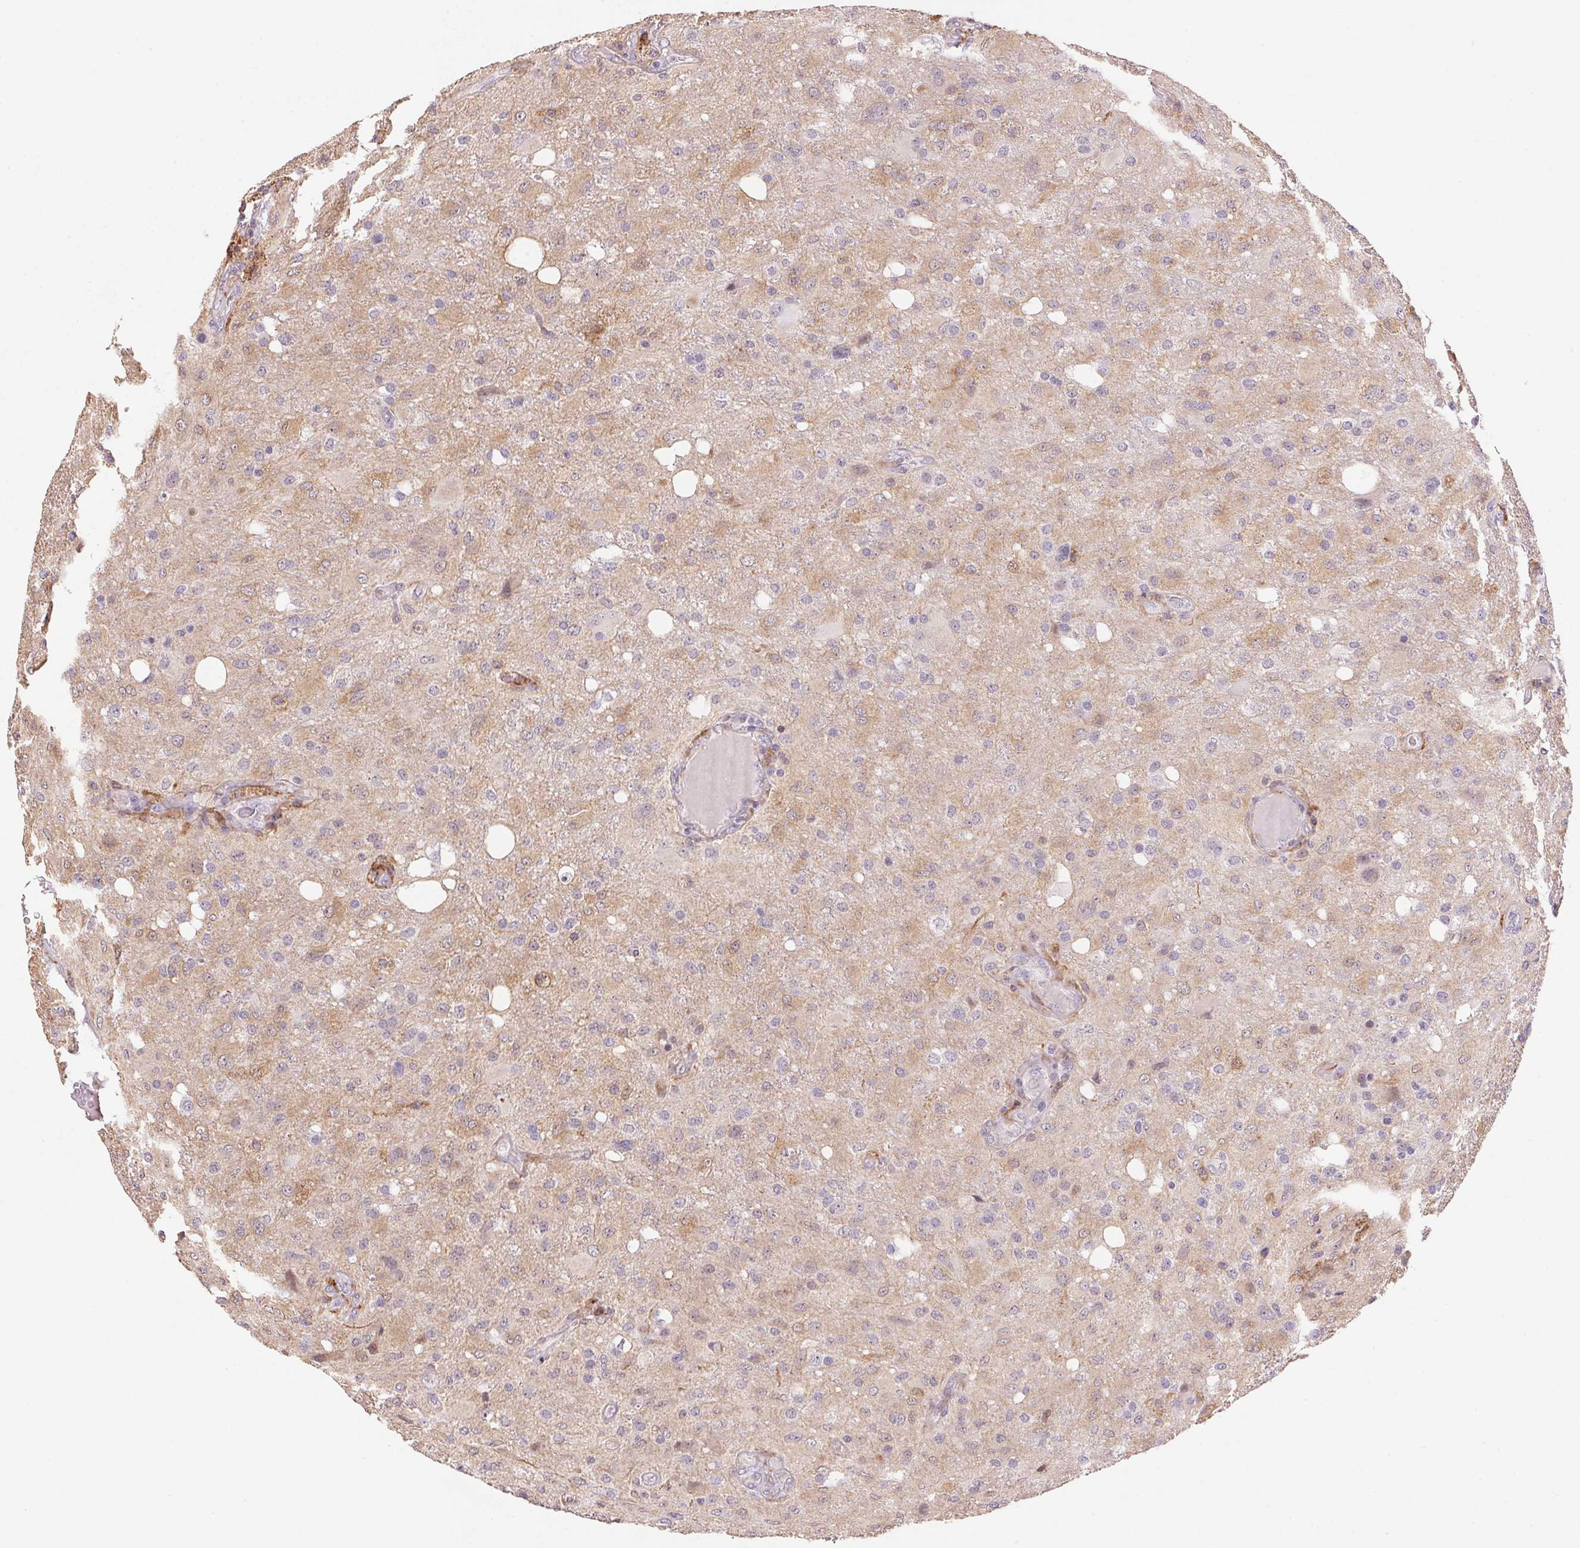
{"staining": {"intensity": "weak", "quantity": "<25%", "location": "cytoplasmic/membranous"}, "tissue": "glioma", "cell_type": "Tumor cells", "image_type": "cancer", "snomed": [{"axis": "morphology", "description": "Glioma, malignant, High grade"}, {"axis": "topography", "description": "Brain"}], "caption": "Immunohistochemistry of human high-grade glioma (malignant) exhibits no expression in tumor cells. The staining was performed using DAB to visualize the protein expression in brown, while the nuclei were stained in blue with hematoxylin (Magnification: 20x).", "gene": "GYG2", "patient": {"sex": "male", "age": 53}}